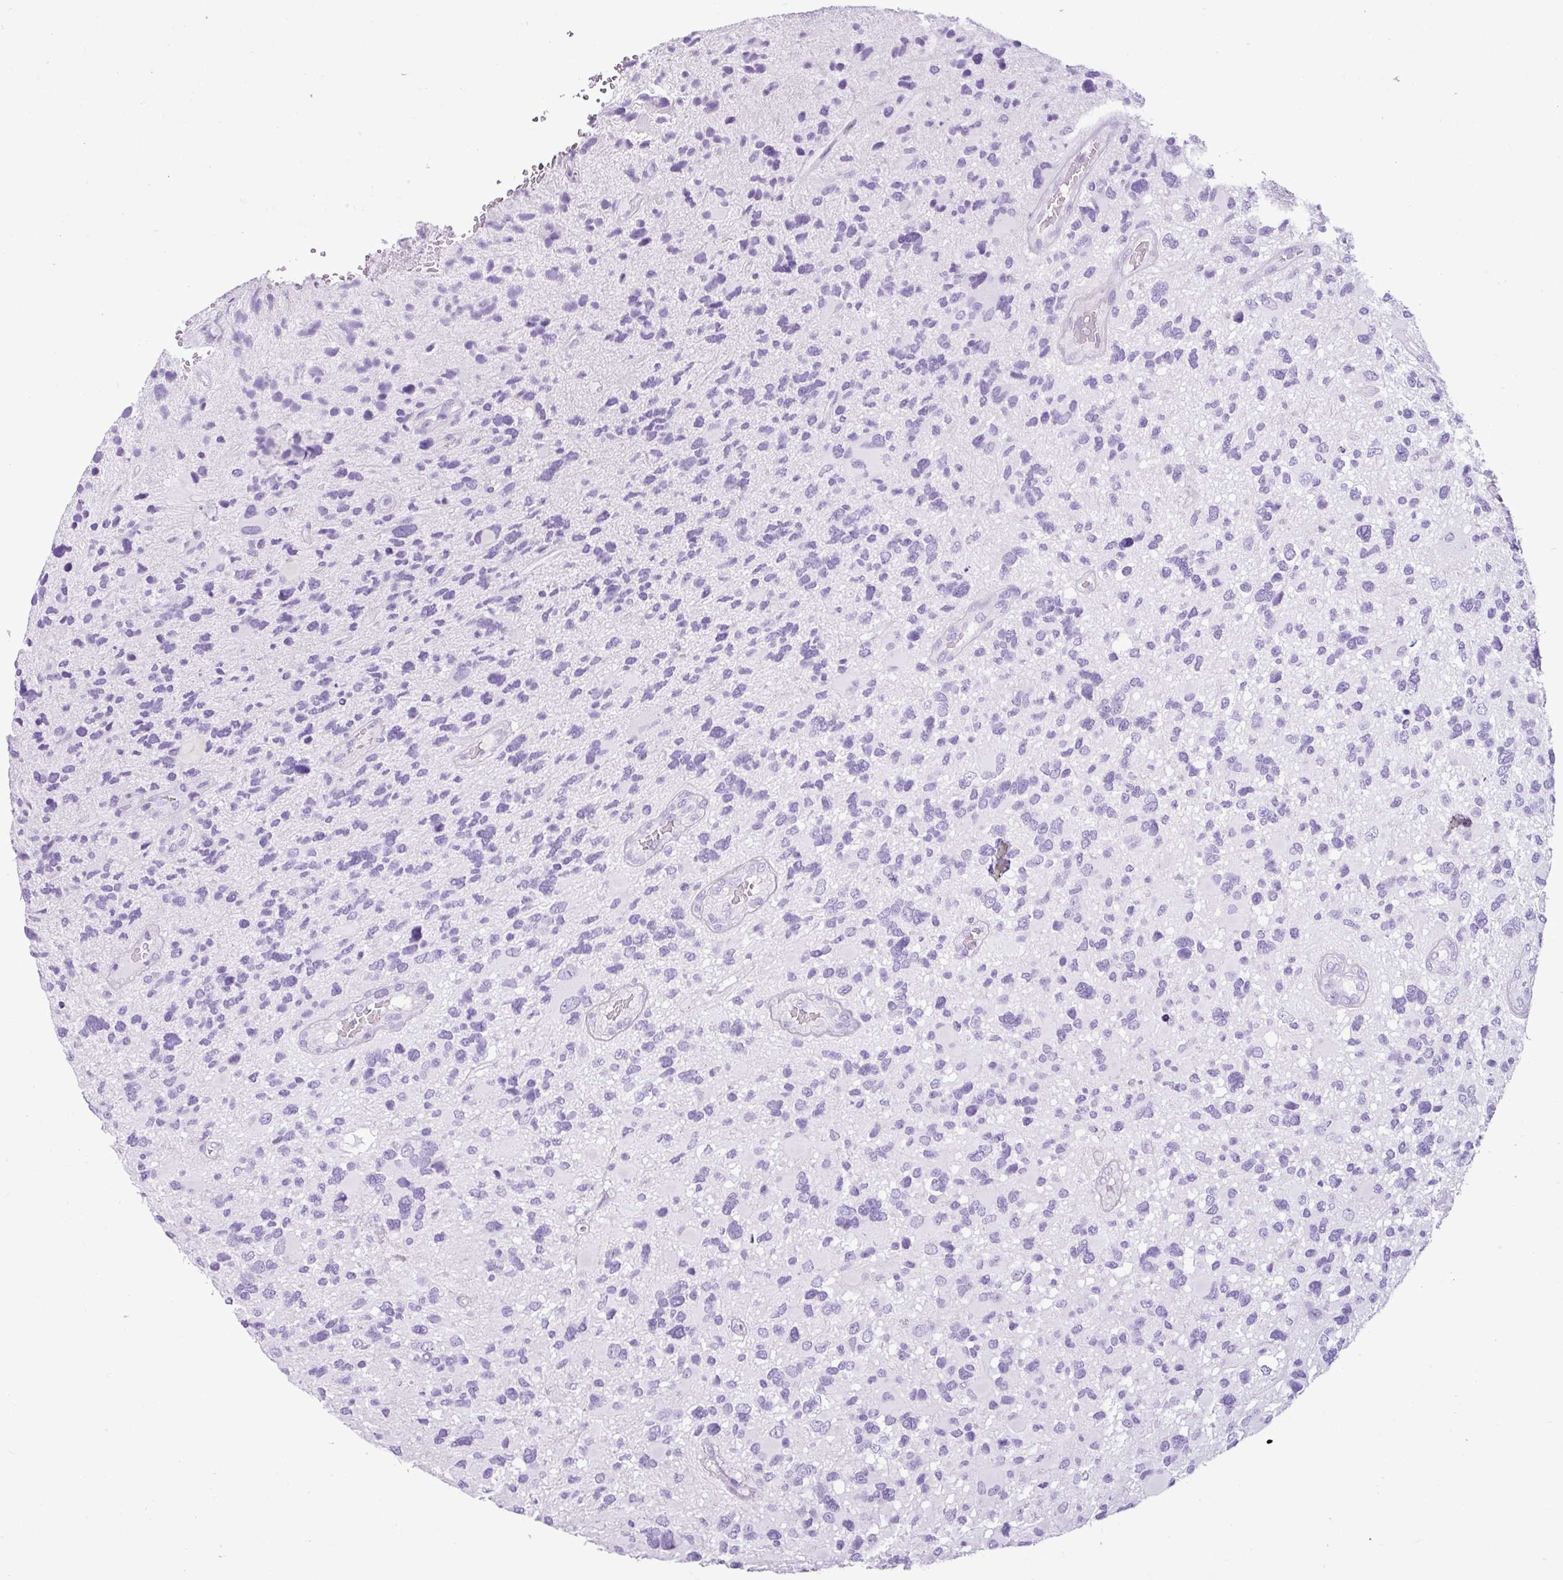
{"staining": {"intensity": "negative", "quantity": "none", "location": "none"}, "tissue": "glioma", "cell_type": "Tumor cells", "image_type": "cancer", "snomed": [{"axis": "morphology", "description": "Glioma, malignant, High grade"}, {"axis": "topography", "description": "Brain"}], "caption": "Glioma was stained to show a protein in brown. There is no significant positivity in tumor cells.", "gene": "LILRB4", "patient": {"sex": "female", "age": 11}}